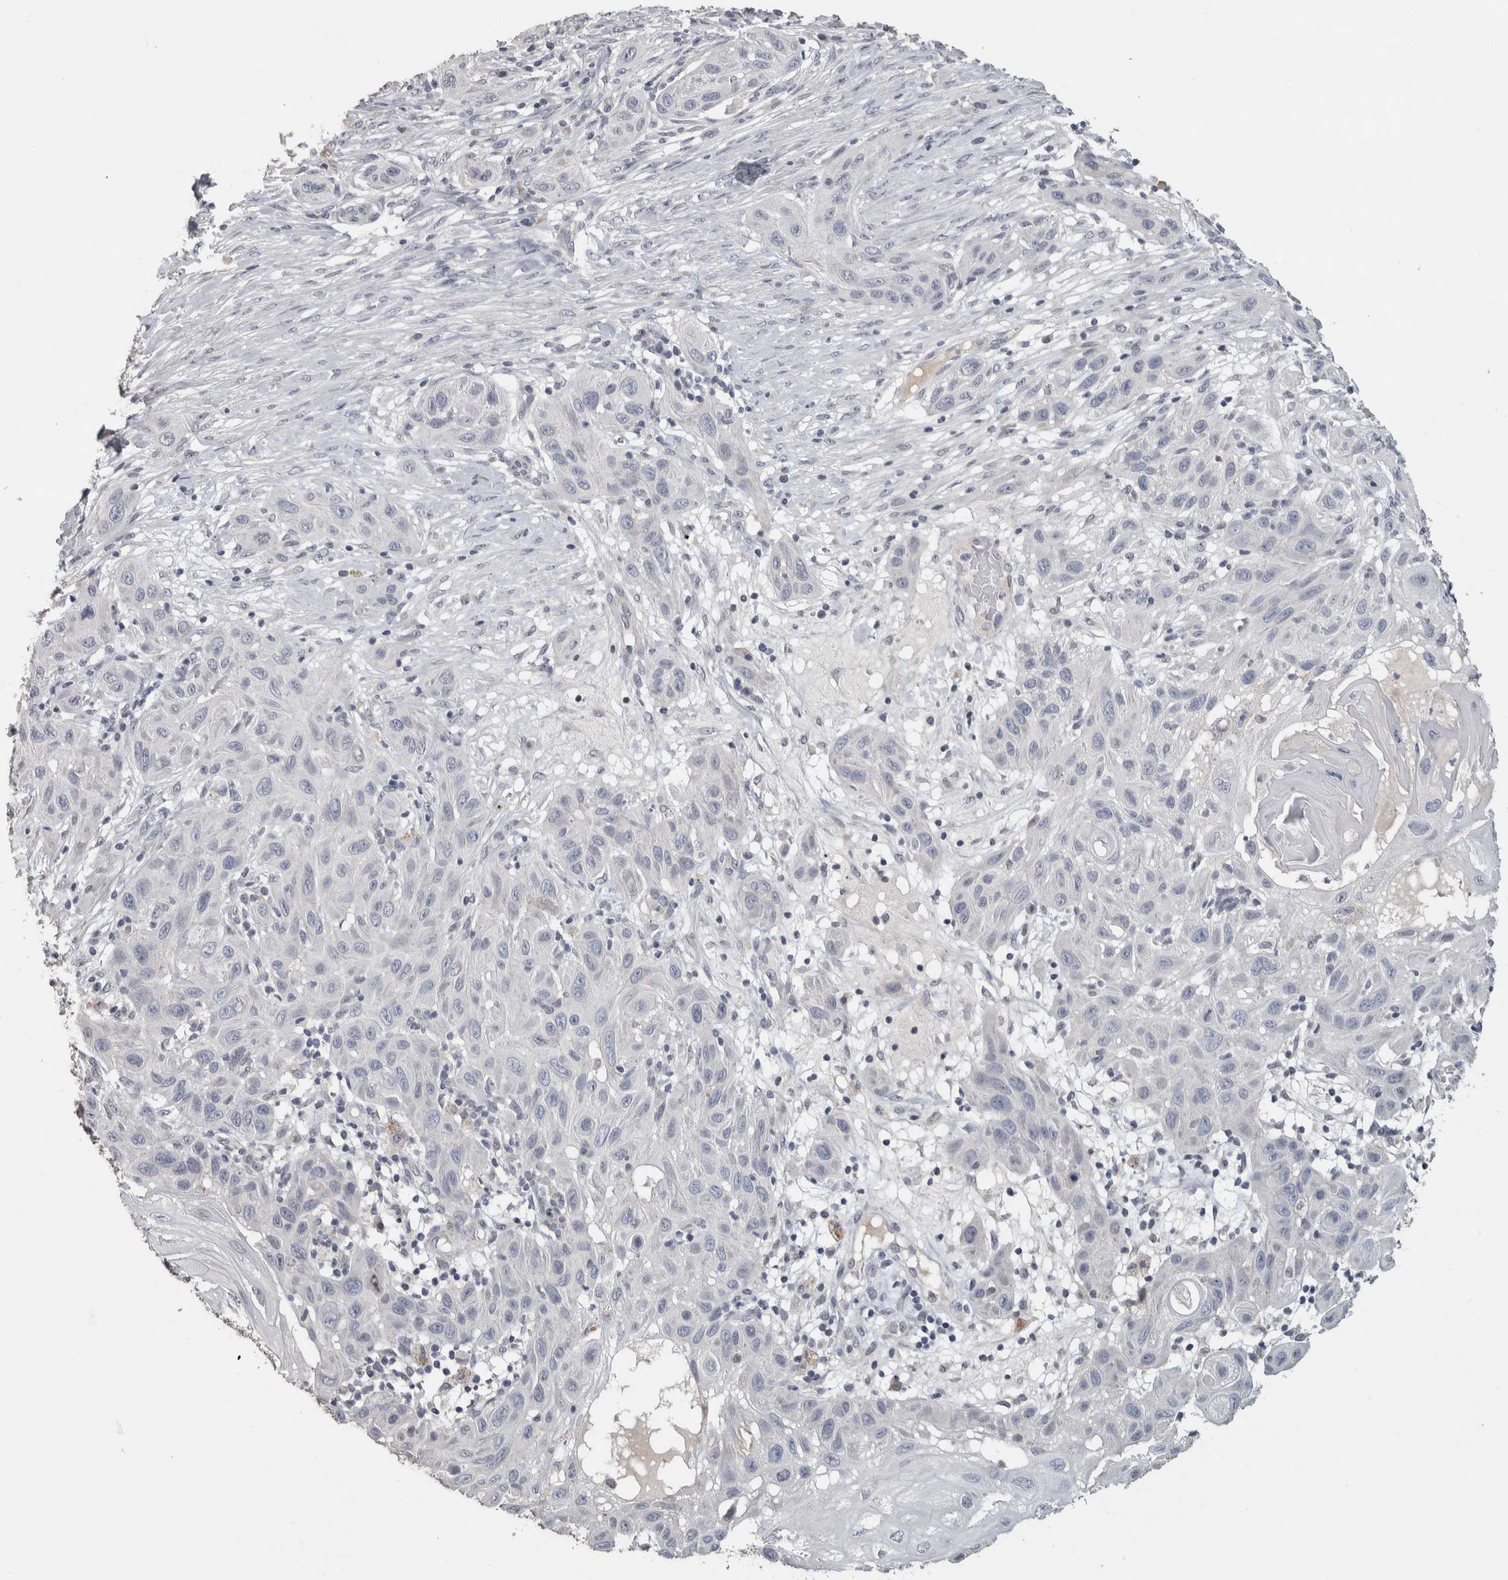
{"staining": {"intensity": "negative", "quantity": "none", "location": "none"}, "tissue": "skin cancer", "cell_type": "Tumor cells", "image_type": "cancer", "snomed": [{"axis": "morphology", "description": "Squamous cell carcinoma, NOS"}, {"axis": "topography", "description": "Skin"}], "caption": "An image of skin squamous cell carcinoma stained for a protein demonstrates no brown staining in tumor cells.", "gene": "NECAB1", "patient": {"sex": "female", "age": 96}}